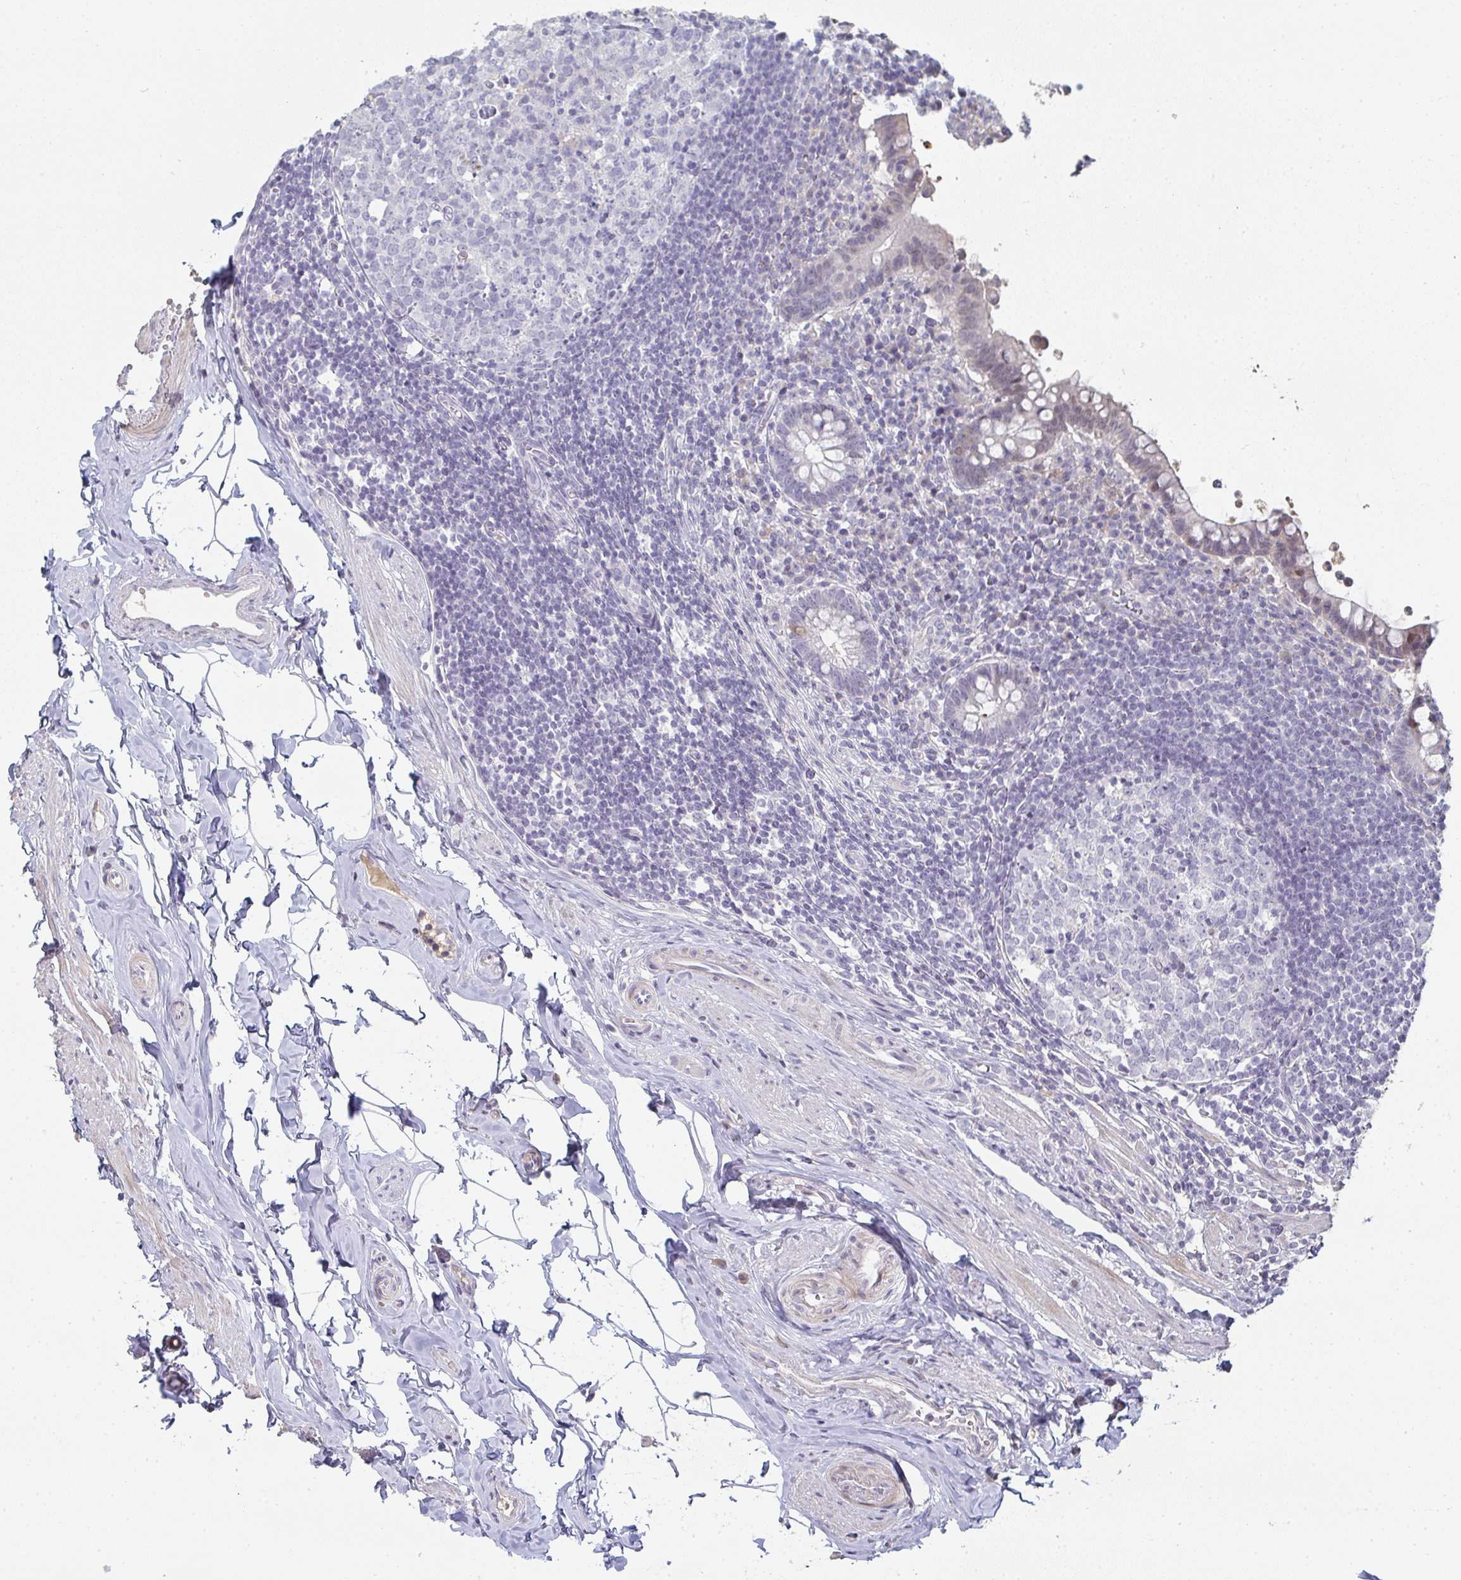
{"staining": {"intensity": "weak", "quantity": "<25%", "location": "cytoplasmic/membranous"}, "tissue": "appendix", "cell_type": "Glandular cells", "image_type": "normal", "snomed": [{"axis": "morphology", "description": "Normal tissue, NOS"}, {"axis": "topography", "description": "Appendix"}], "caption": "Photomicrograph shows no protein staining in glandular cells of unremarkable appendix. (DAB IHC with hematoxylin counter stain).", "gene": "A1CF", "patient": {"sex": "female", "age": 56}}